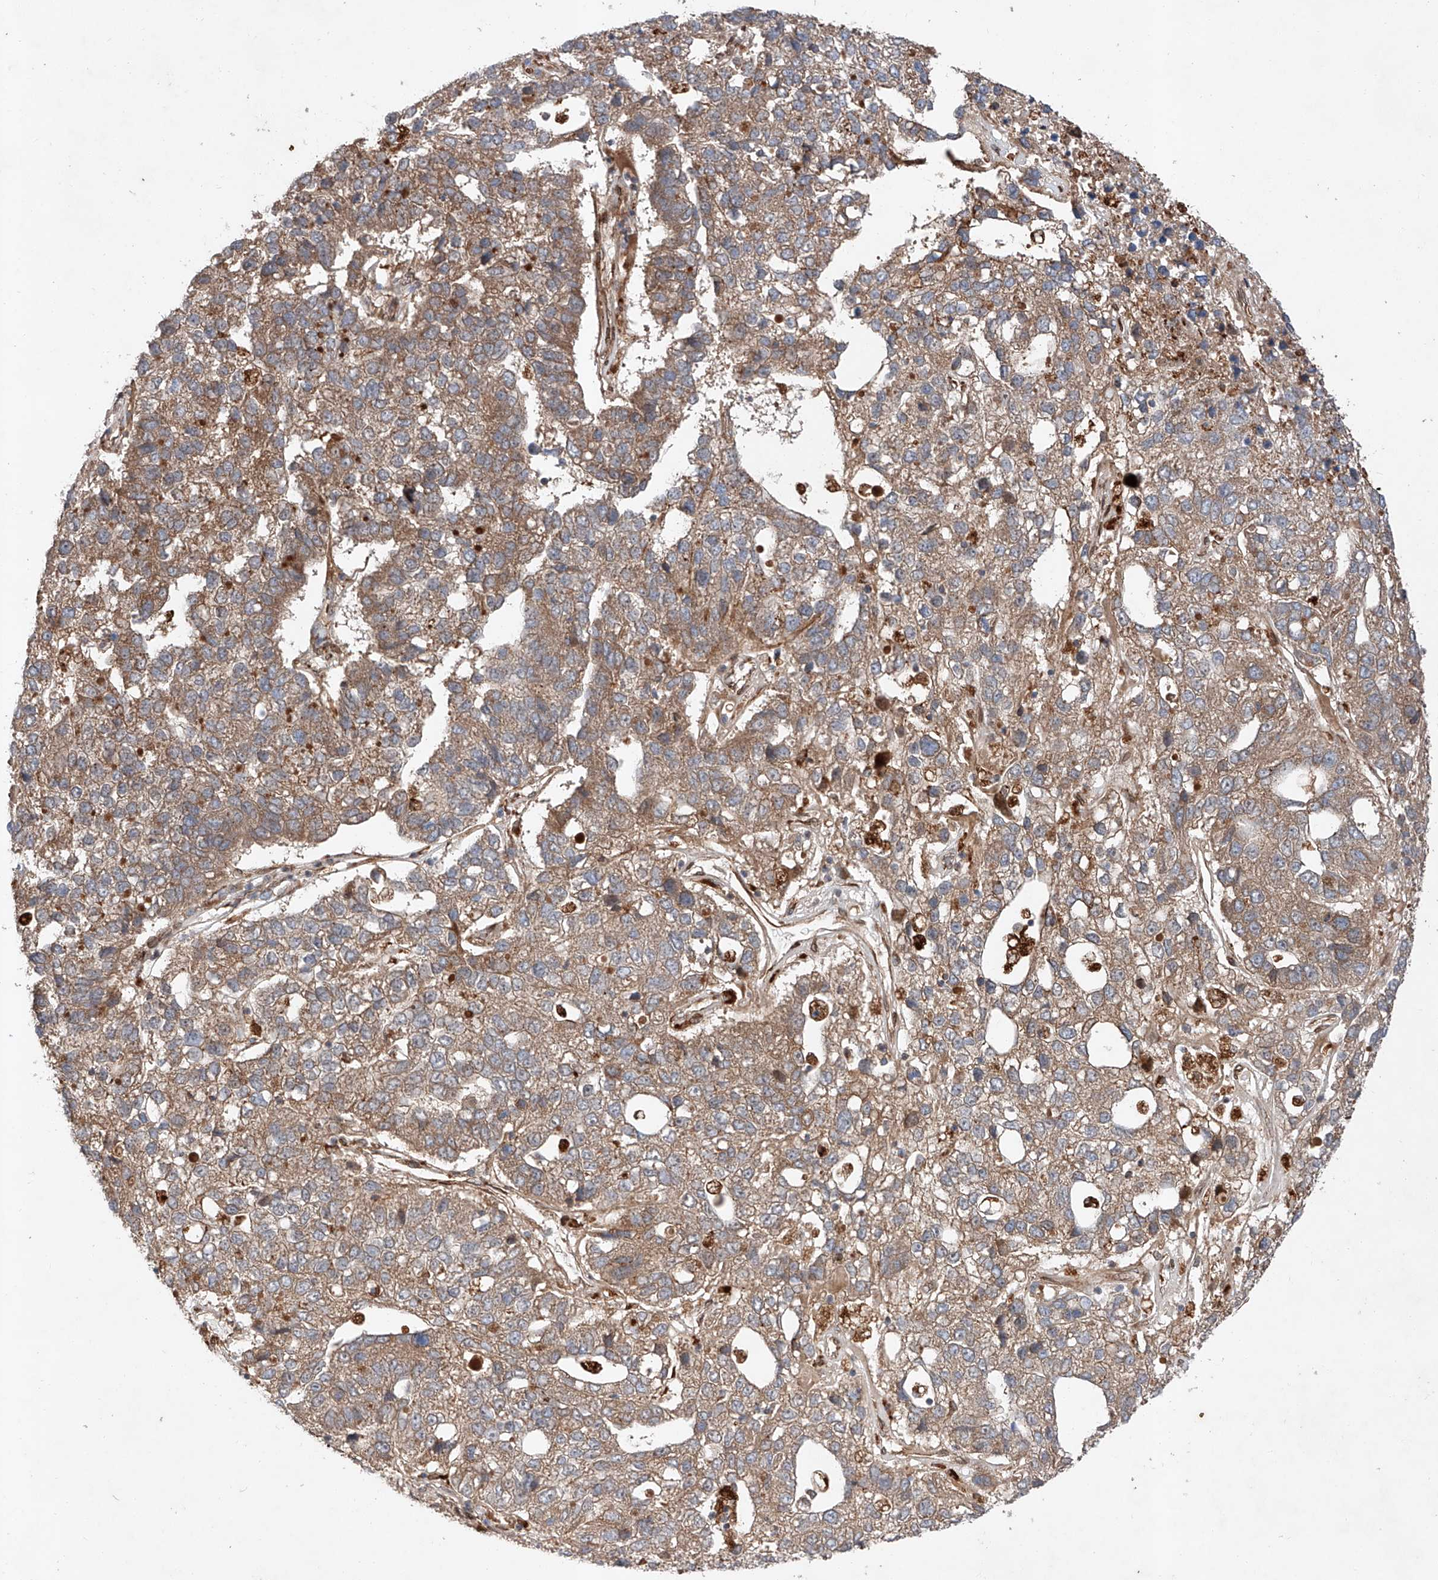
{"staining": {"intensity": "moderate", "quantity": "25%-75%", "location": "cytoplasmic/membranous"}, "tissue": "pancreatic cancer", "cell_type": "Tumor cells", "image_type": "cancer", "snomed": [{"axis": "morphology", "description": "Adenocarcinoma, NOS"}, {"axis": "topography", "description": "Pancreas"}], "caption": "Protein staining displays moderate cytoplasmic/membranous expression in about 25%-75% of tumor cells in pancreatic adenocarcinoma. The protein is stained brown, and the nuclei are stained in blue (DAB (3,3'-diaminobenzidine) IHC with brightfield microscopy, high magnification).", "gene": "ZFP28", "patient": {"sex": "female", "age": 61}}